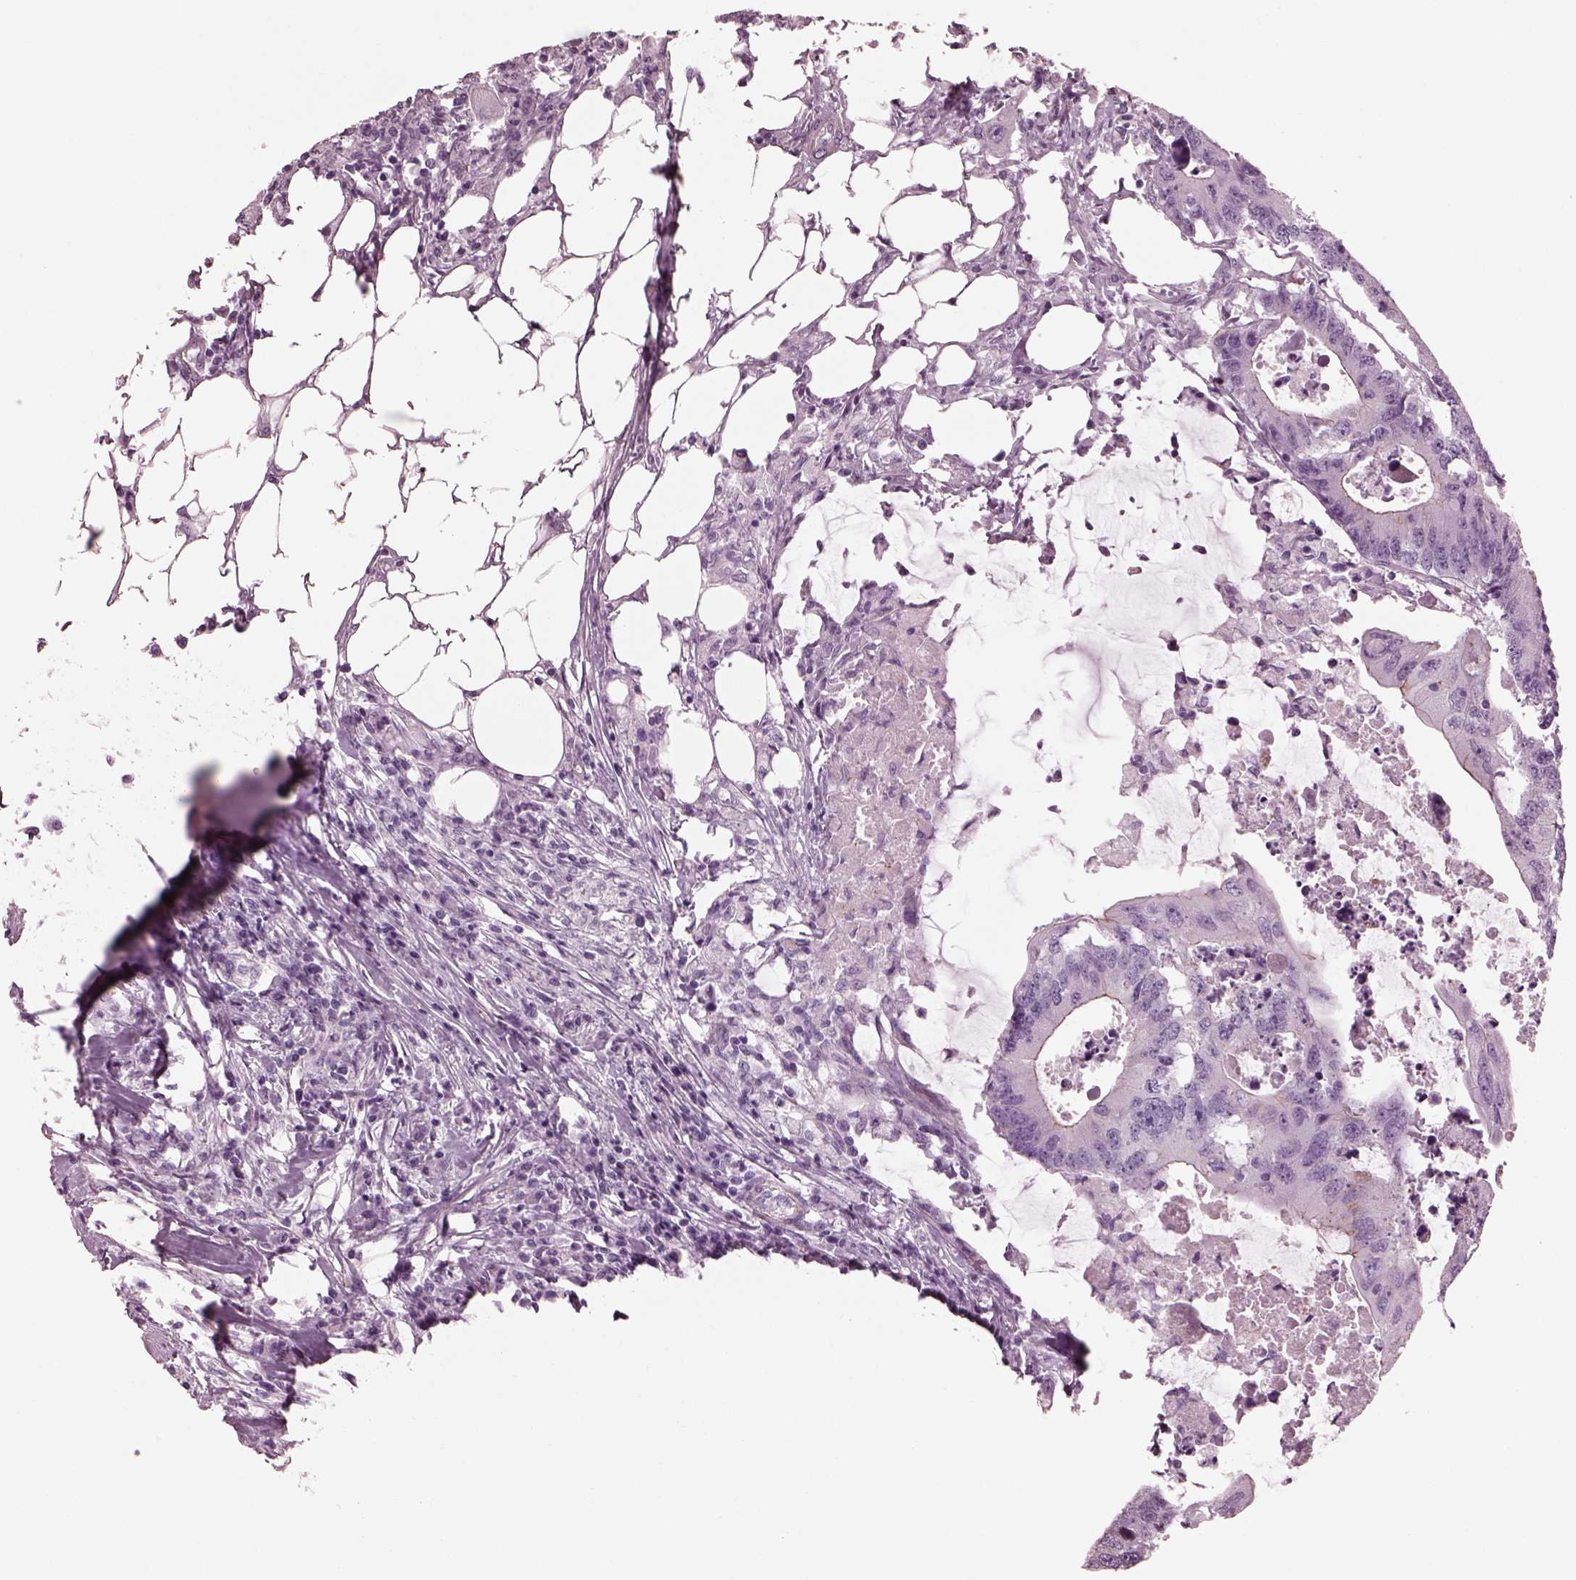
{"staining": {"intensity": "negative", "quantity": "none", "location": "none"}, "tissue": "colorectal cancer", "cell_type": "Tumor cells", "image_type": "cancer", "snomed": [{"axis": "morphology", "description": "Adenocarcinoma, NOS"}, {"axis": "topography", "description": "Colon"}], "caption": "The IHC histopathology image has no significant positivity in tumor cells of colorectal adenocarcinoma tissue.", "gene": "BFSP1", "patient": {"sex": "male", "age": 71}}